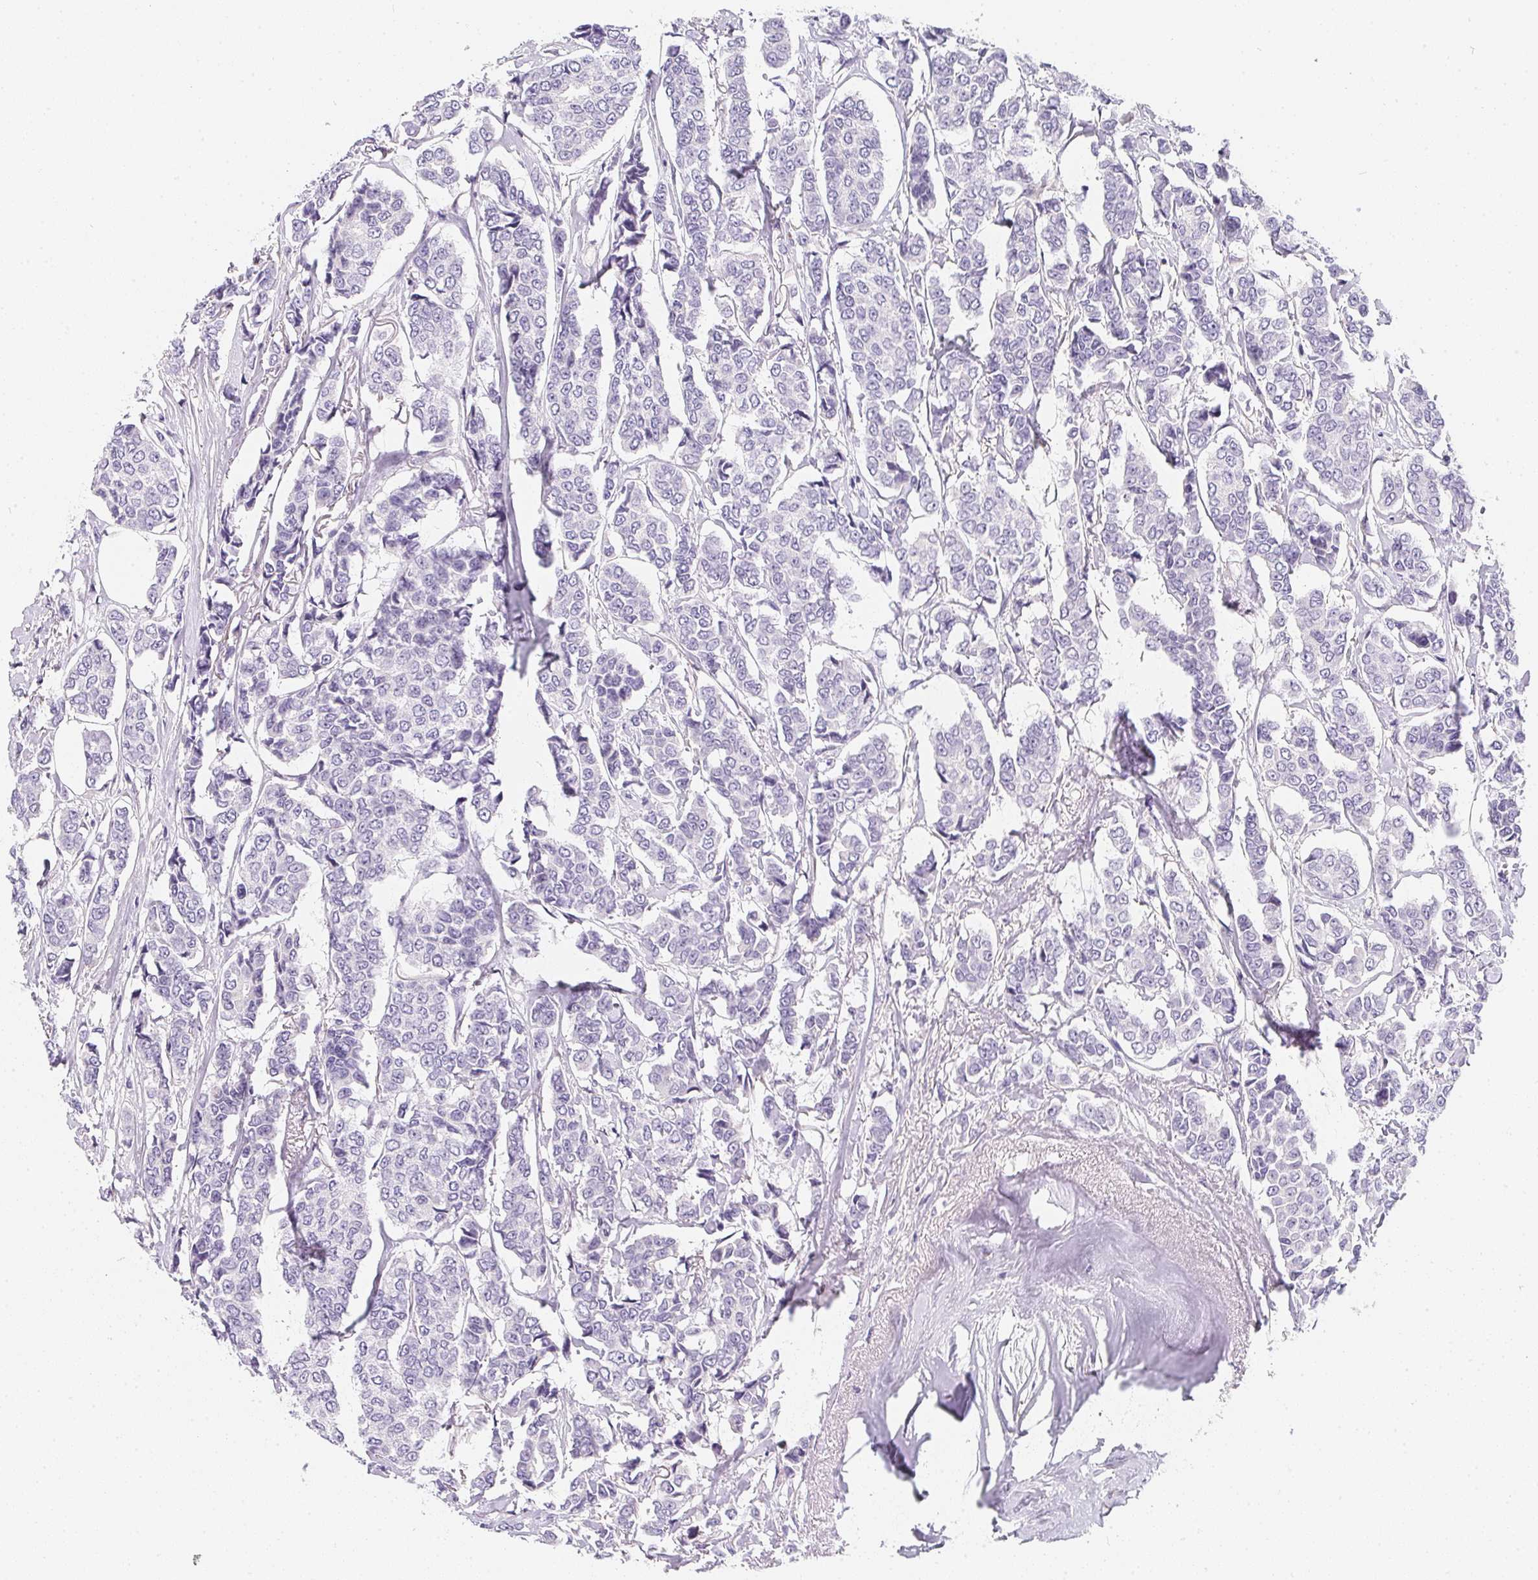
{"staining": {"intensity": "negative", "quantity": "none", "location": "none"}, "tissue": "breast cancer", "cell_type": "Tumor cells", "image_type": "cancer", "snomed": [{"axis": "morphology", "description": "Duct carcinoma"}, {"axis": "topography", "description": "Breast"}], "caption": "High power microscopy histopathology image of an immunohistochemistry (IHC) micrograph of breast invasive ductal carcinoma, revealing no significant positivity in tumor cells.", "gene": "MAP1A", "patient": {"sex": "female", "age": 94}}